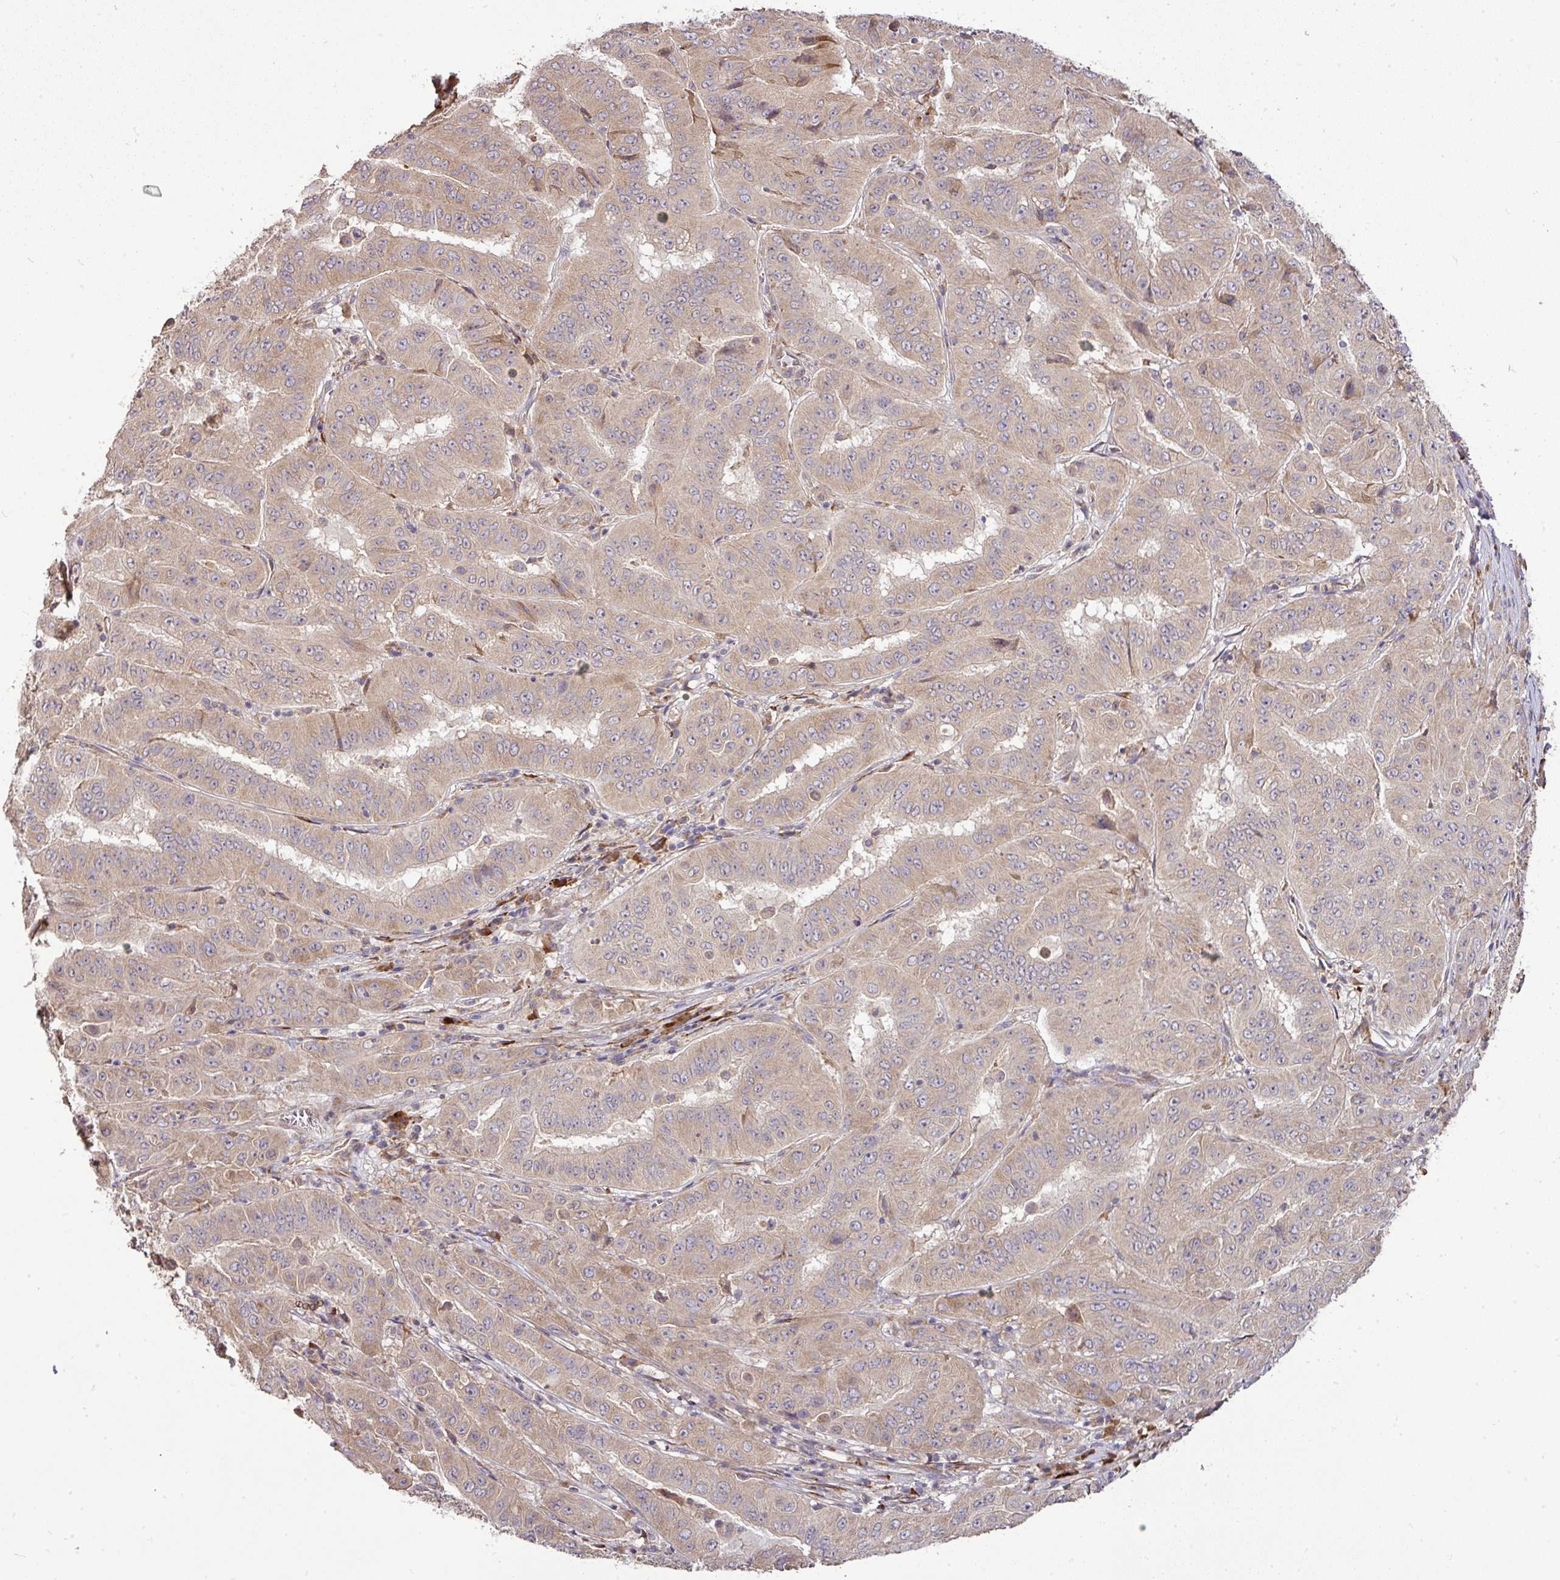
{"staining": {"intensity": "weak", "quantity": ">75%", "location": "cytoplasmic/membranous"}, "tissue": "pancreatic cancer", "cell_type": "Tumor cells", "image_type": "cancer", "snomed": [{"axis": "morphology", "description": "Adenocarcinoma, NOS"}, {"axis": "topography", "description": "Pancreas"}], "caption": "Human pancreatic adenocarcinoma stained with a brown dye shows weak cytoplasmic/membranous positive staining in approximately >75% of tumor cells.", "gene": "GALP", "patient": {"sex": "male", "age": 63}}